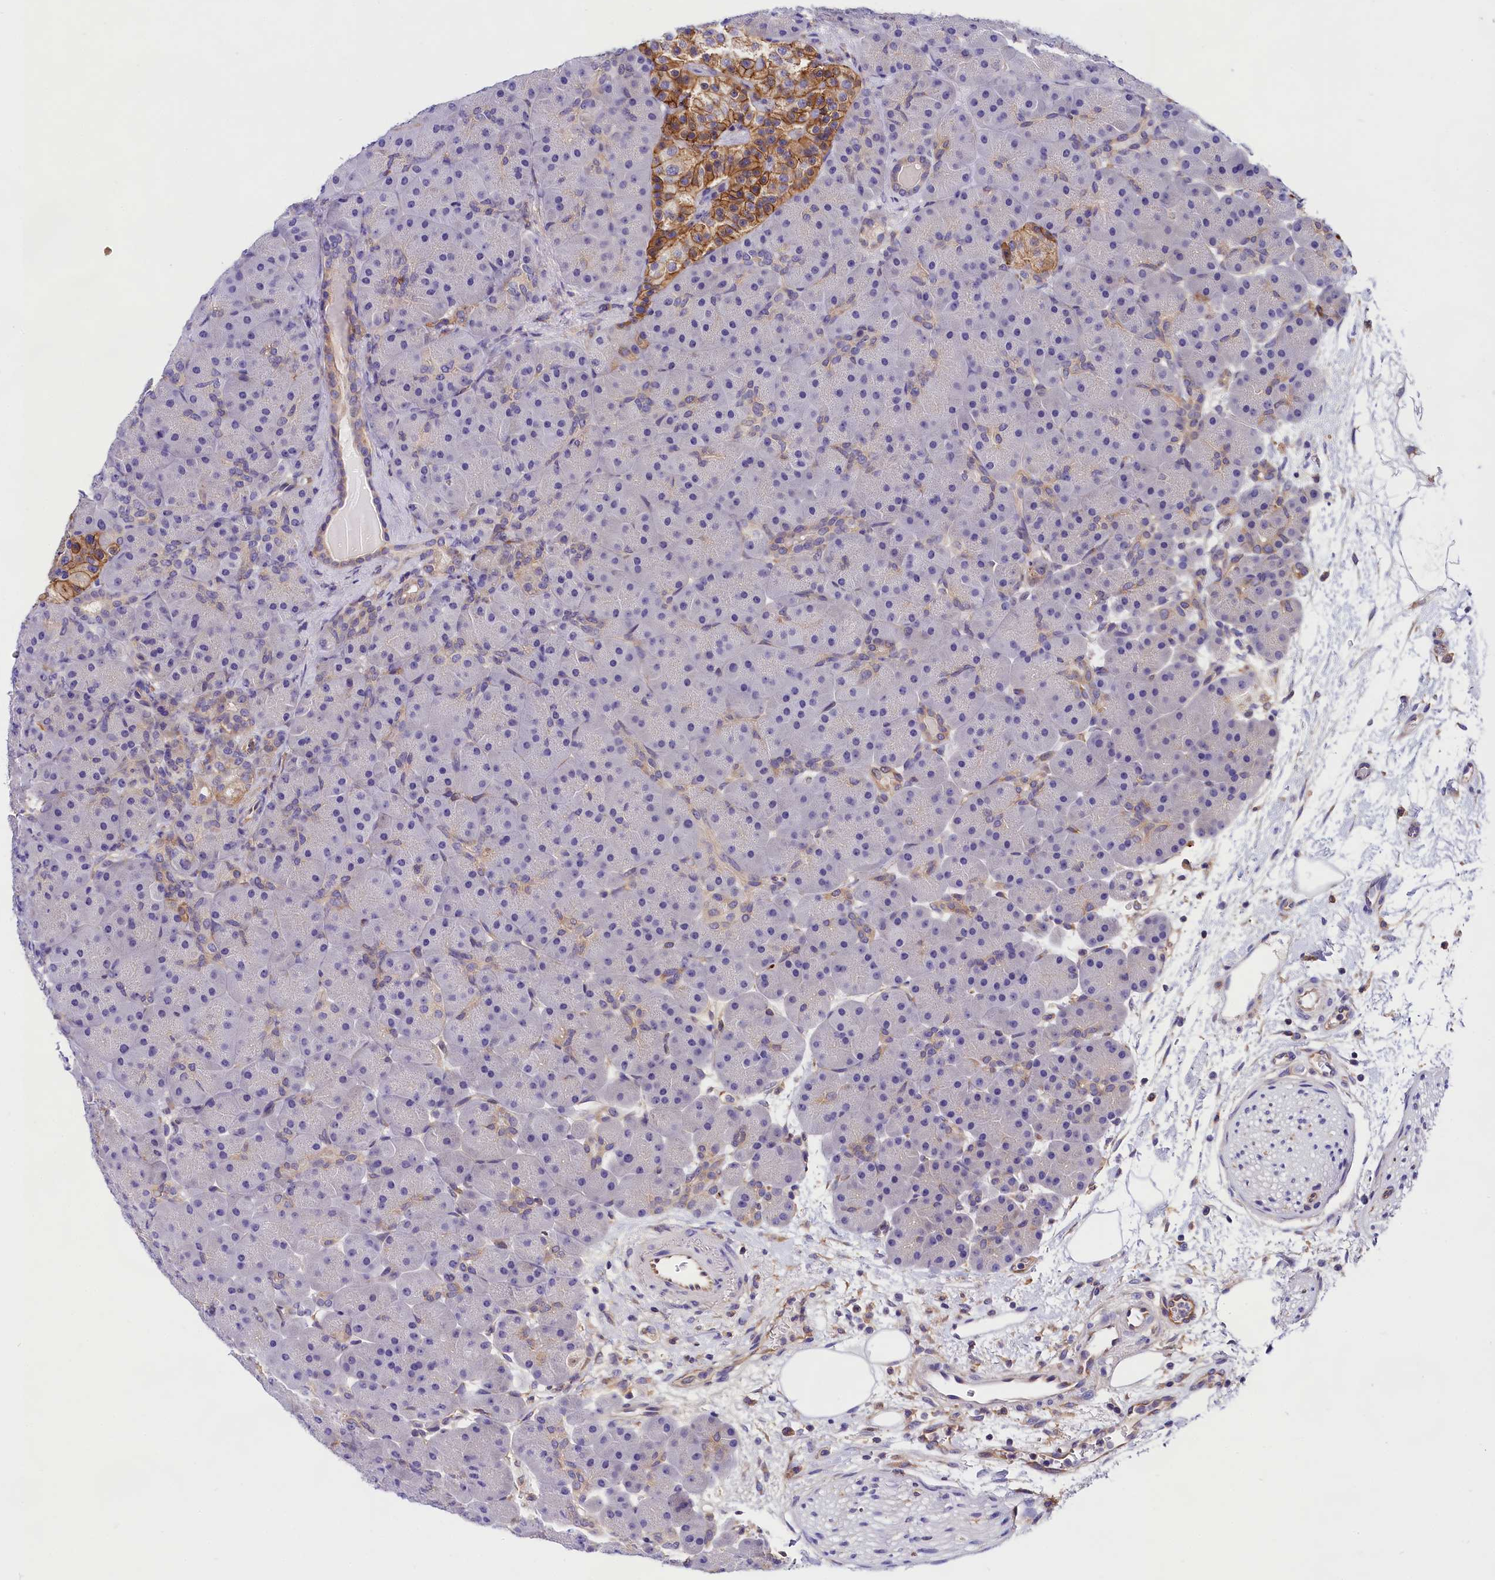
{"staining": {"intensity": "weak", "quantity": "<25%", "location": "cytoplasmic/membranous"}, "tissue": "pancreas", "cell_type": "Exocrine glandular cells", "image_type": "normal", "snomed": [{"axis": "morphology", "description": "Normal tissue, NOS"}, {"axis": "topography", "description": "Pancreas"}], "caption": "Pancreas stained for a protein using immunohistochemistry displays no positivity exocrine glandular cells.", "gene": "OAS3", "patient": {"sex": "male", "age": 66}}